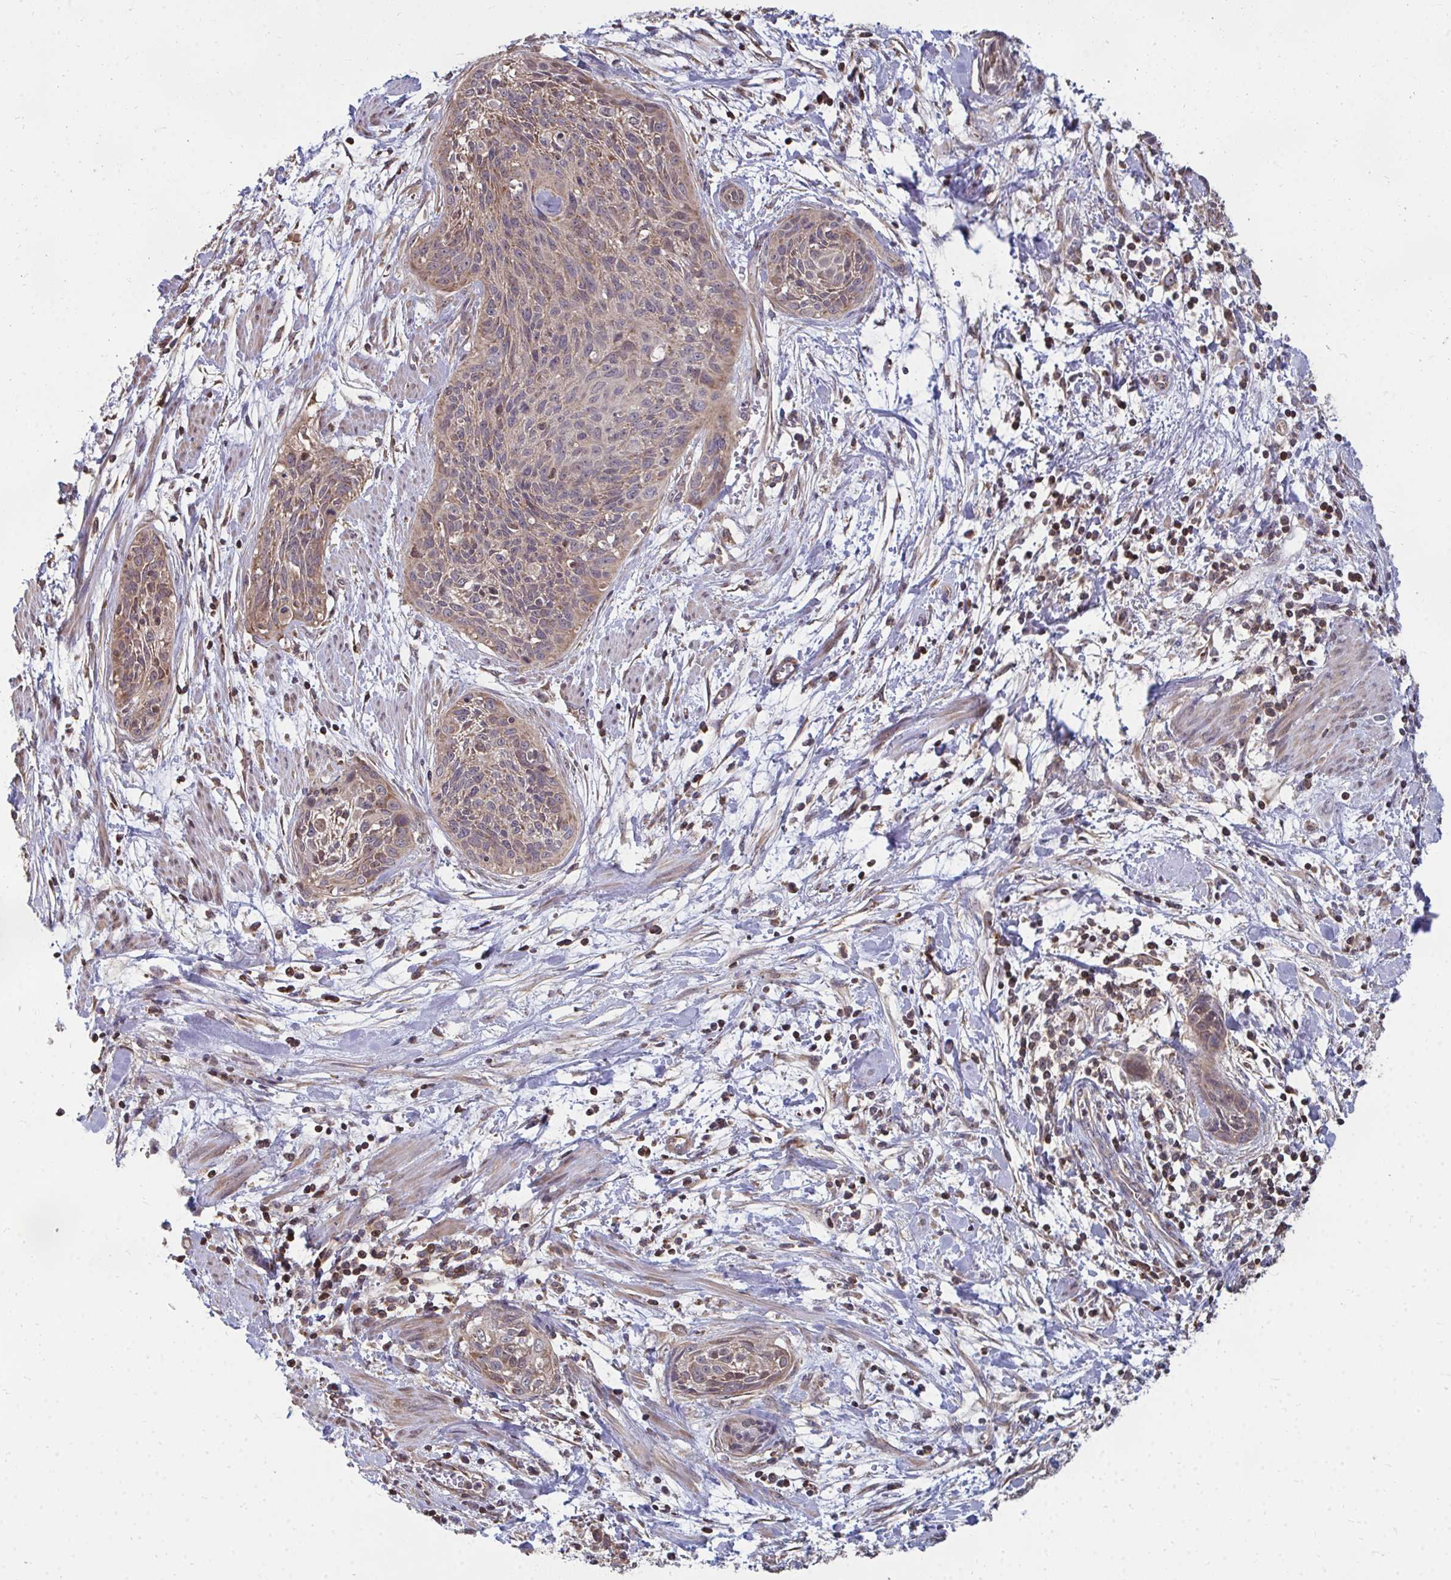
{"staining": {"intensity": "weak", "quantity": ">75%", "location": "cytoplasmic/membranous"}, "tissue": "cervical cancer", "cell_type": "Tumor cells", "image_type": "cancer", "snomed": [{"axis": "morphology", "description": "Squamous cell carcinoma, NOS"}, {"axis": "topography", "description": "Cervix"}], "caption": "Immunohistochemical staining of cervical squamous cell carcinoma shows weak cytoplasmic/membranous protein staining in about >75% of tumor cells. The staining was performed using DAB, with brown indicating positive protein expression. Nuclei are stained blue with hematoxylin.", "gene": "DNAJA2", "patient": {"sex": "female", "age": 55}}